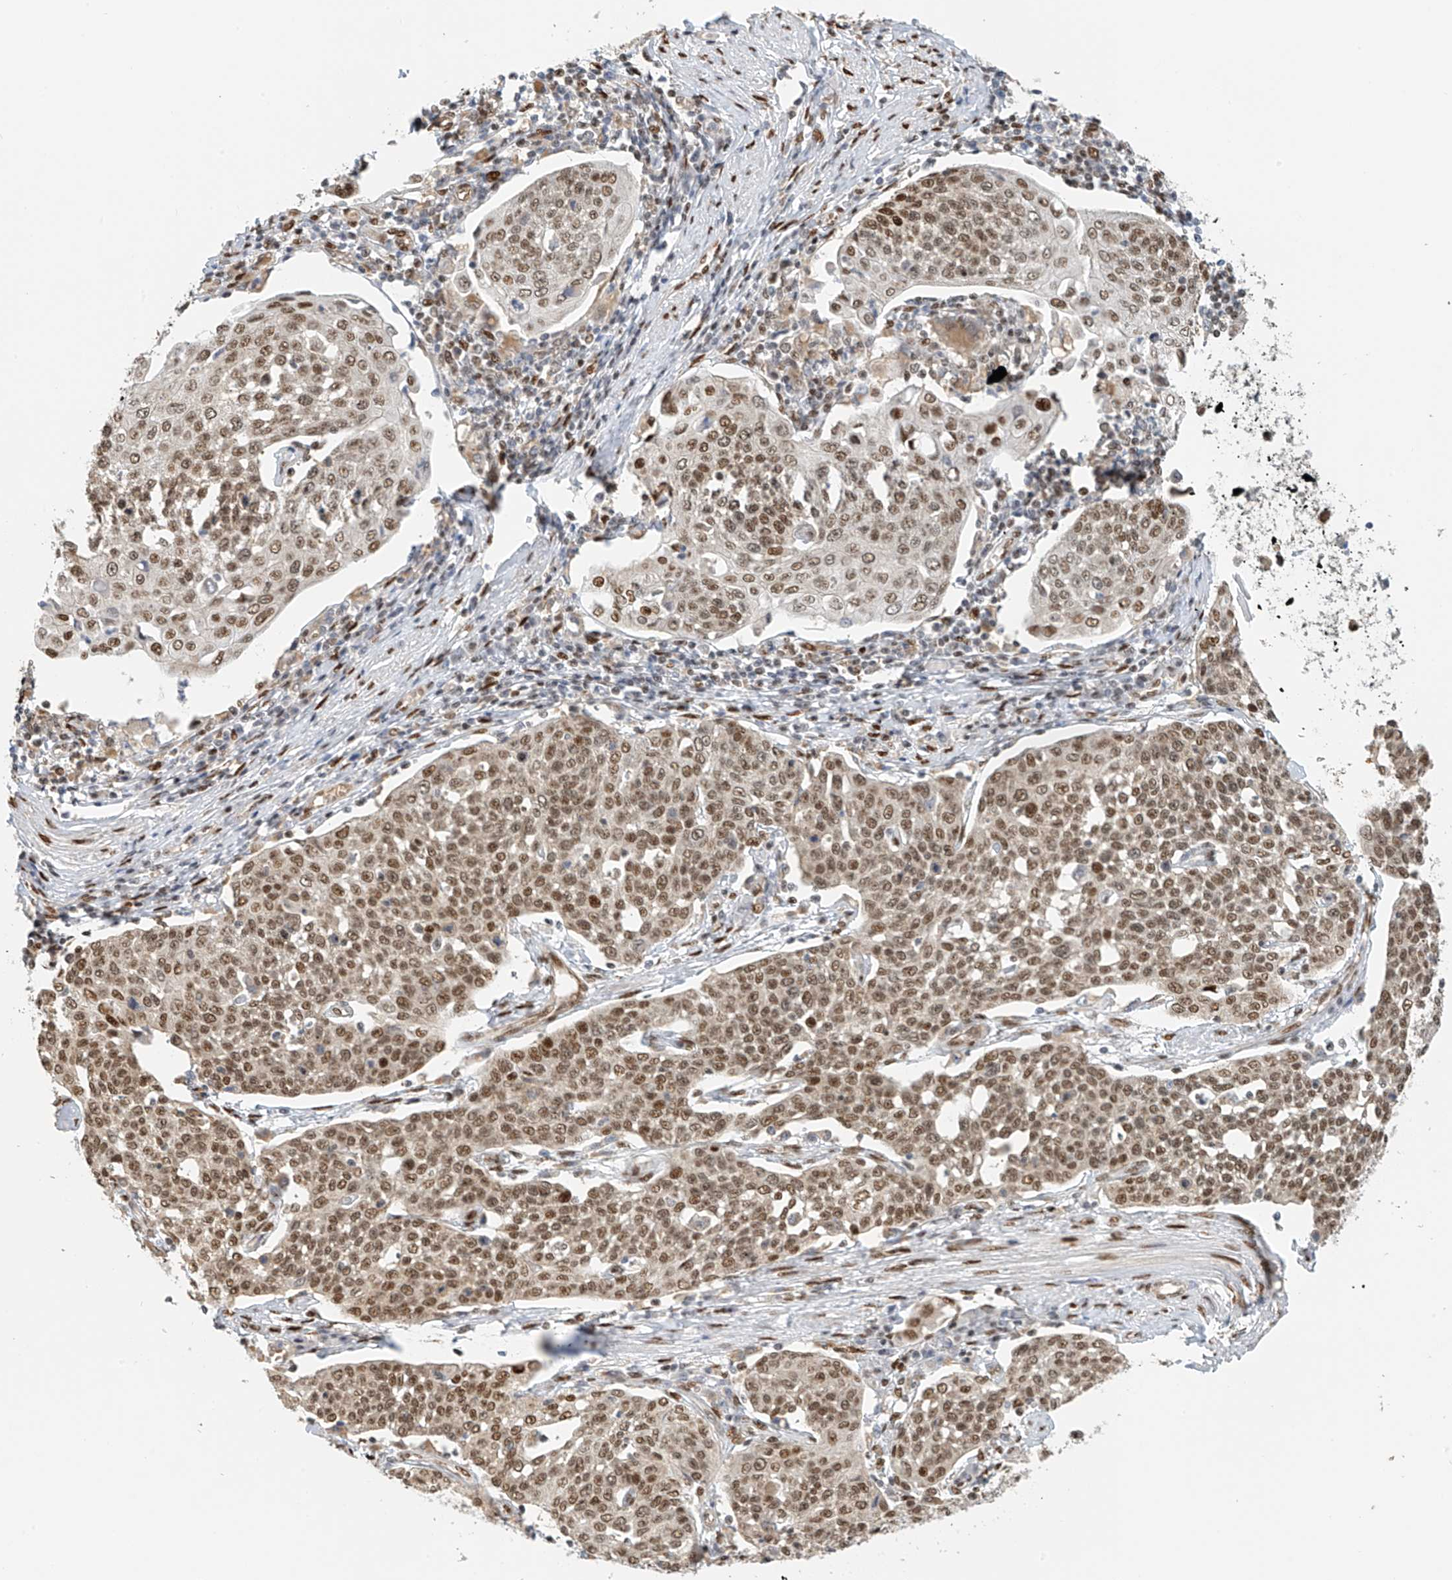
{"staining": {"intensity": "moderate", "quantity": ">75%", "location": "nuclear"}, "tissue": "cervical cancer", "cell_type": "Tumor cells", "image_type": "cancer", "snomed": [{"axis": "morphology", "description": "Squamous cell carcinoma, NOS"}, {"axis": "topography", "description": "Cervix"}], "caption": "Protein expression analysis of squamous cell carcinoma (cervical) exhibits moderate nuclear staining in about >75% of tumor cells.", "gene": "ZNF514", "patient": {"sex": "female", "age": 34}}